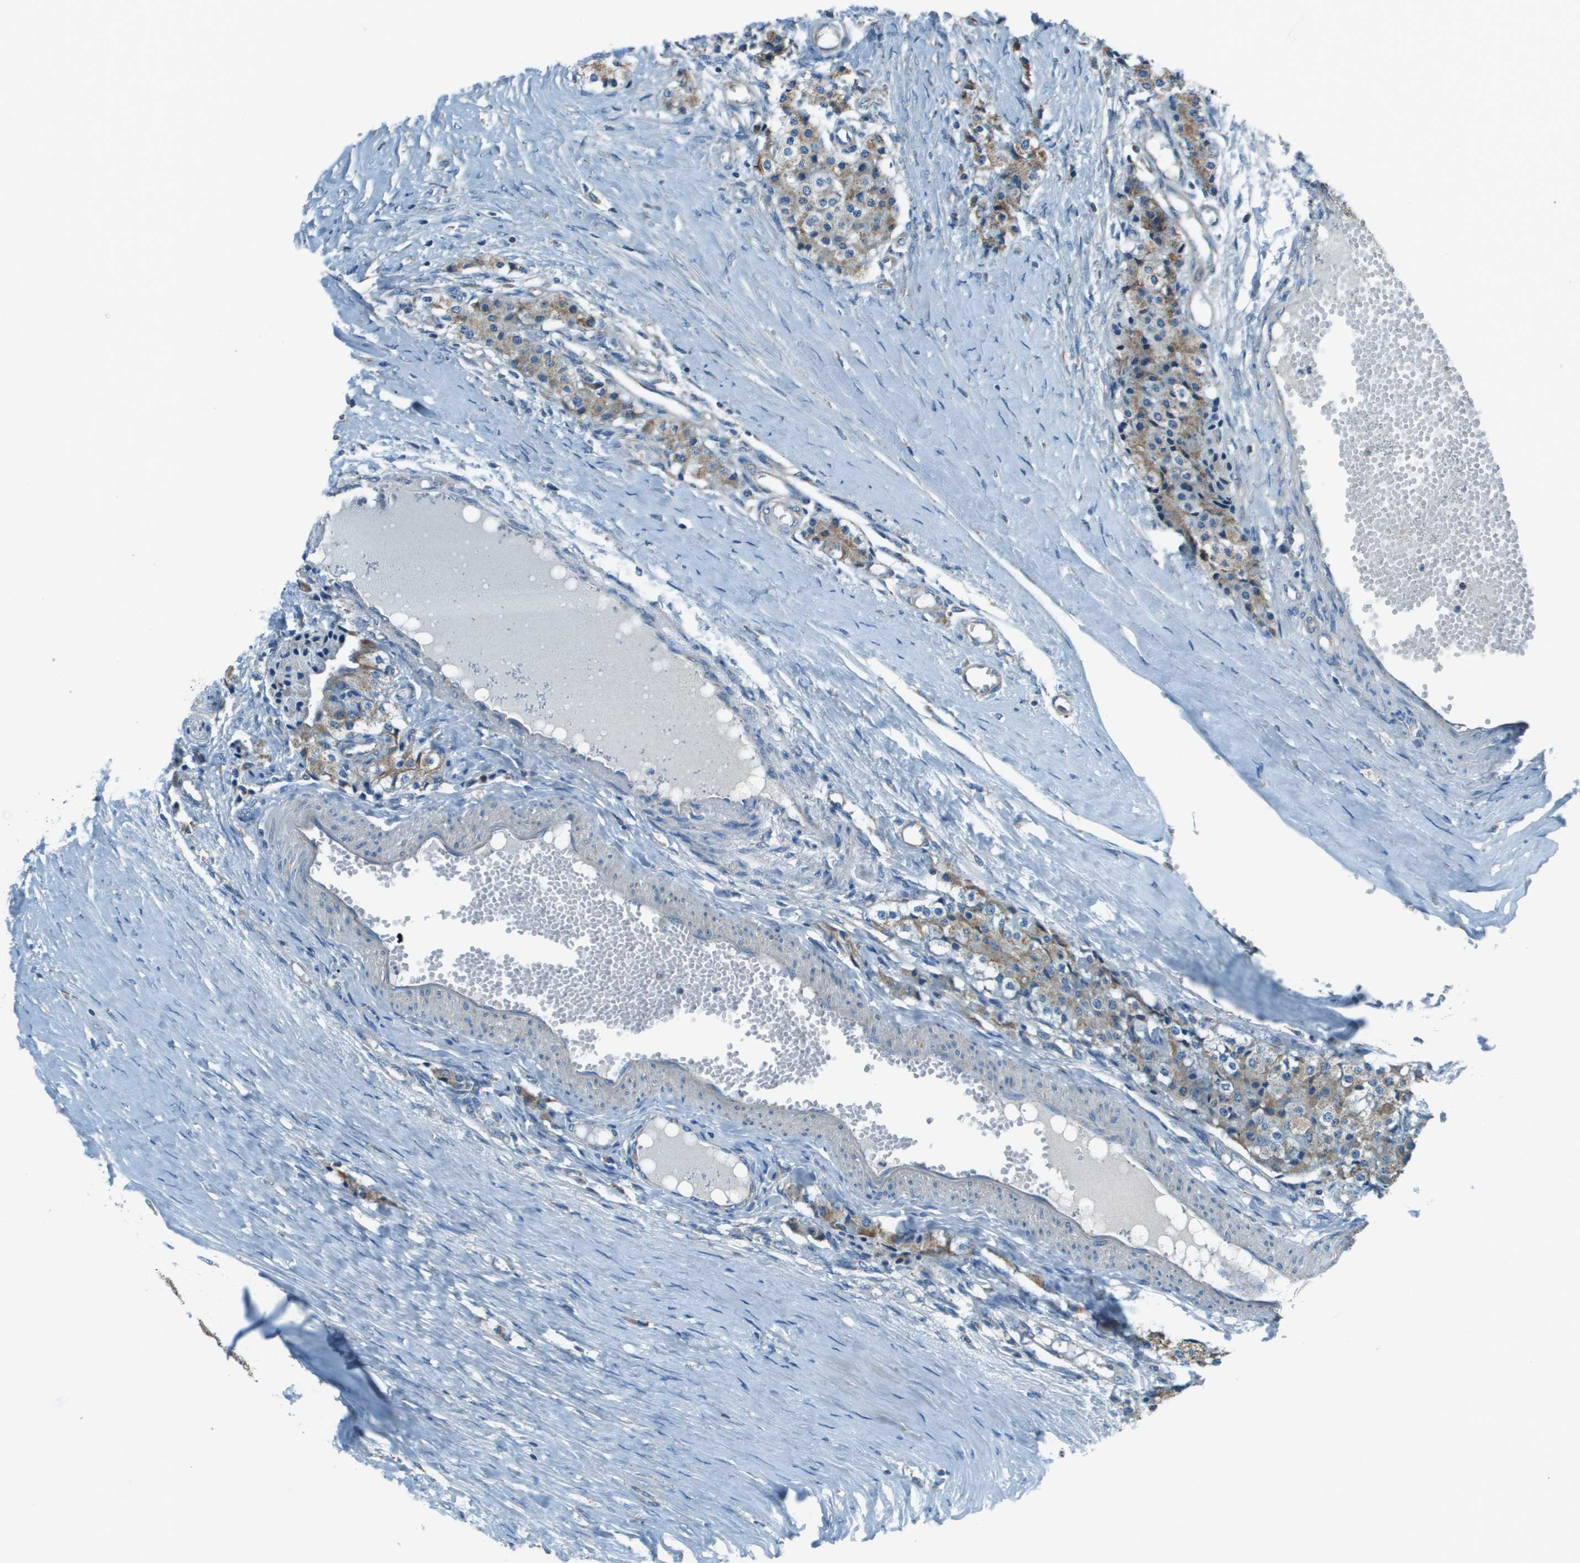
{"staining": {"intensity": "weak", "quantity": "25%-75%", "location": "cytoplasmic/membranous"}, "tissue": "carcinoid", "cell_type": "Tumor cells", "image_type": "cancer", "snomed": [{"axis": "morphology", "description": "Carcinoid, malignant, NOS"}, {"axis": "topography", "description": "Colon"}], "caption": "This is a photomicrograph of immunohistochemistry (IHC) staining of carcinoid, which shows weak expression in the cytoplasmic/membranous of tumor cells.", "gene": "TMEM51", "patient": {"sex": "female", "age": 52}}